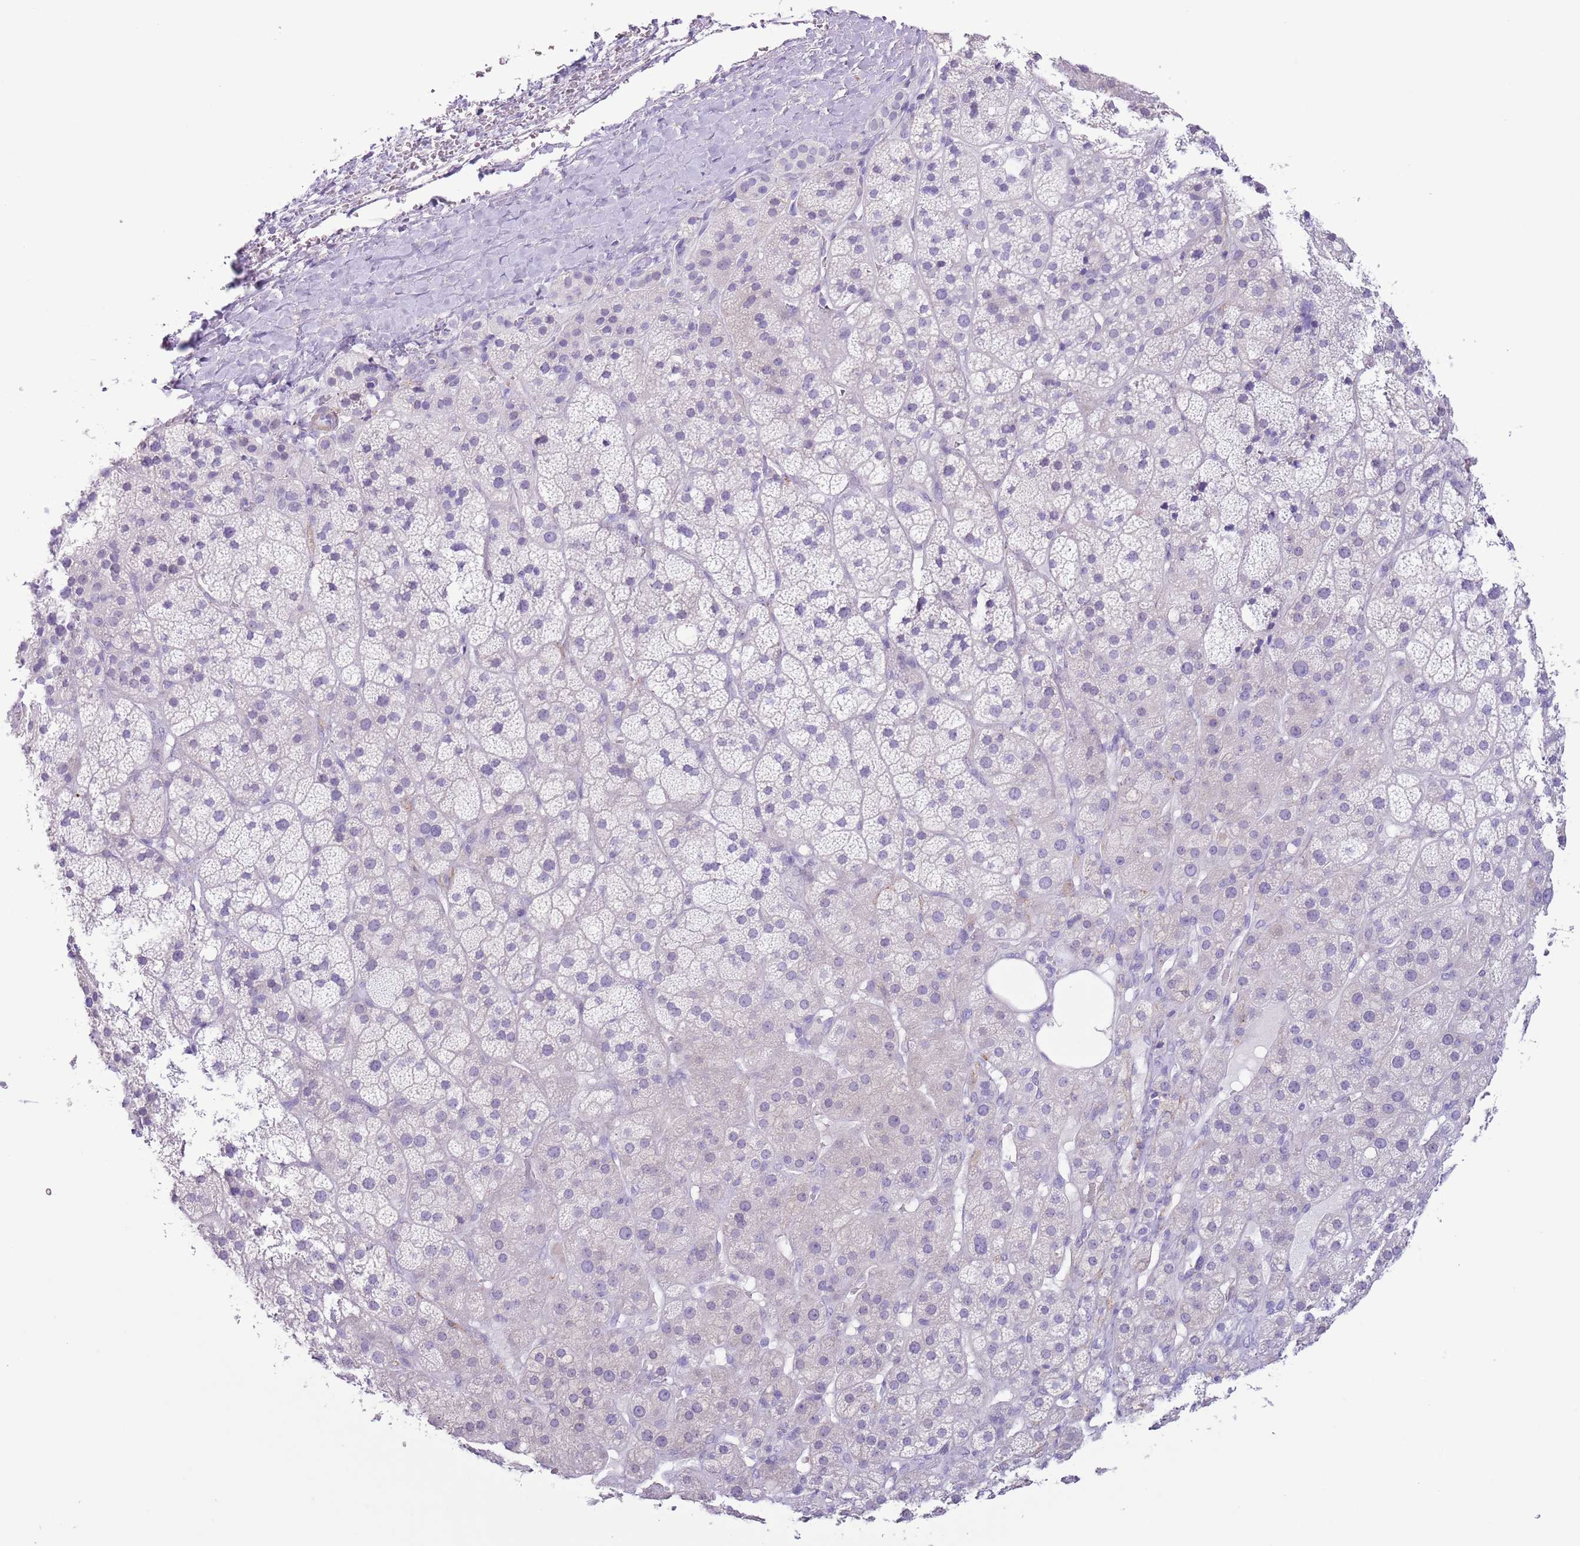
{"staining": {"intensity": "negative", "quantity": "none", "location": "none"}, "tissue": "adrenal gland", "cell_type": "Glandular cells", "image_type": "normal", "snomed": [{"axis": "morphology", "description": "Normal tissue, NOS"}, {"axis": "topography", "description": "Adrenal gland"}], "caption": "The image exhibits no staining of glandular cells in benign adrenal gland.", "gene": "SLC7A14", "patient": {"sex": "female", "age": 70}}